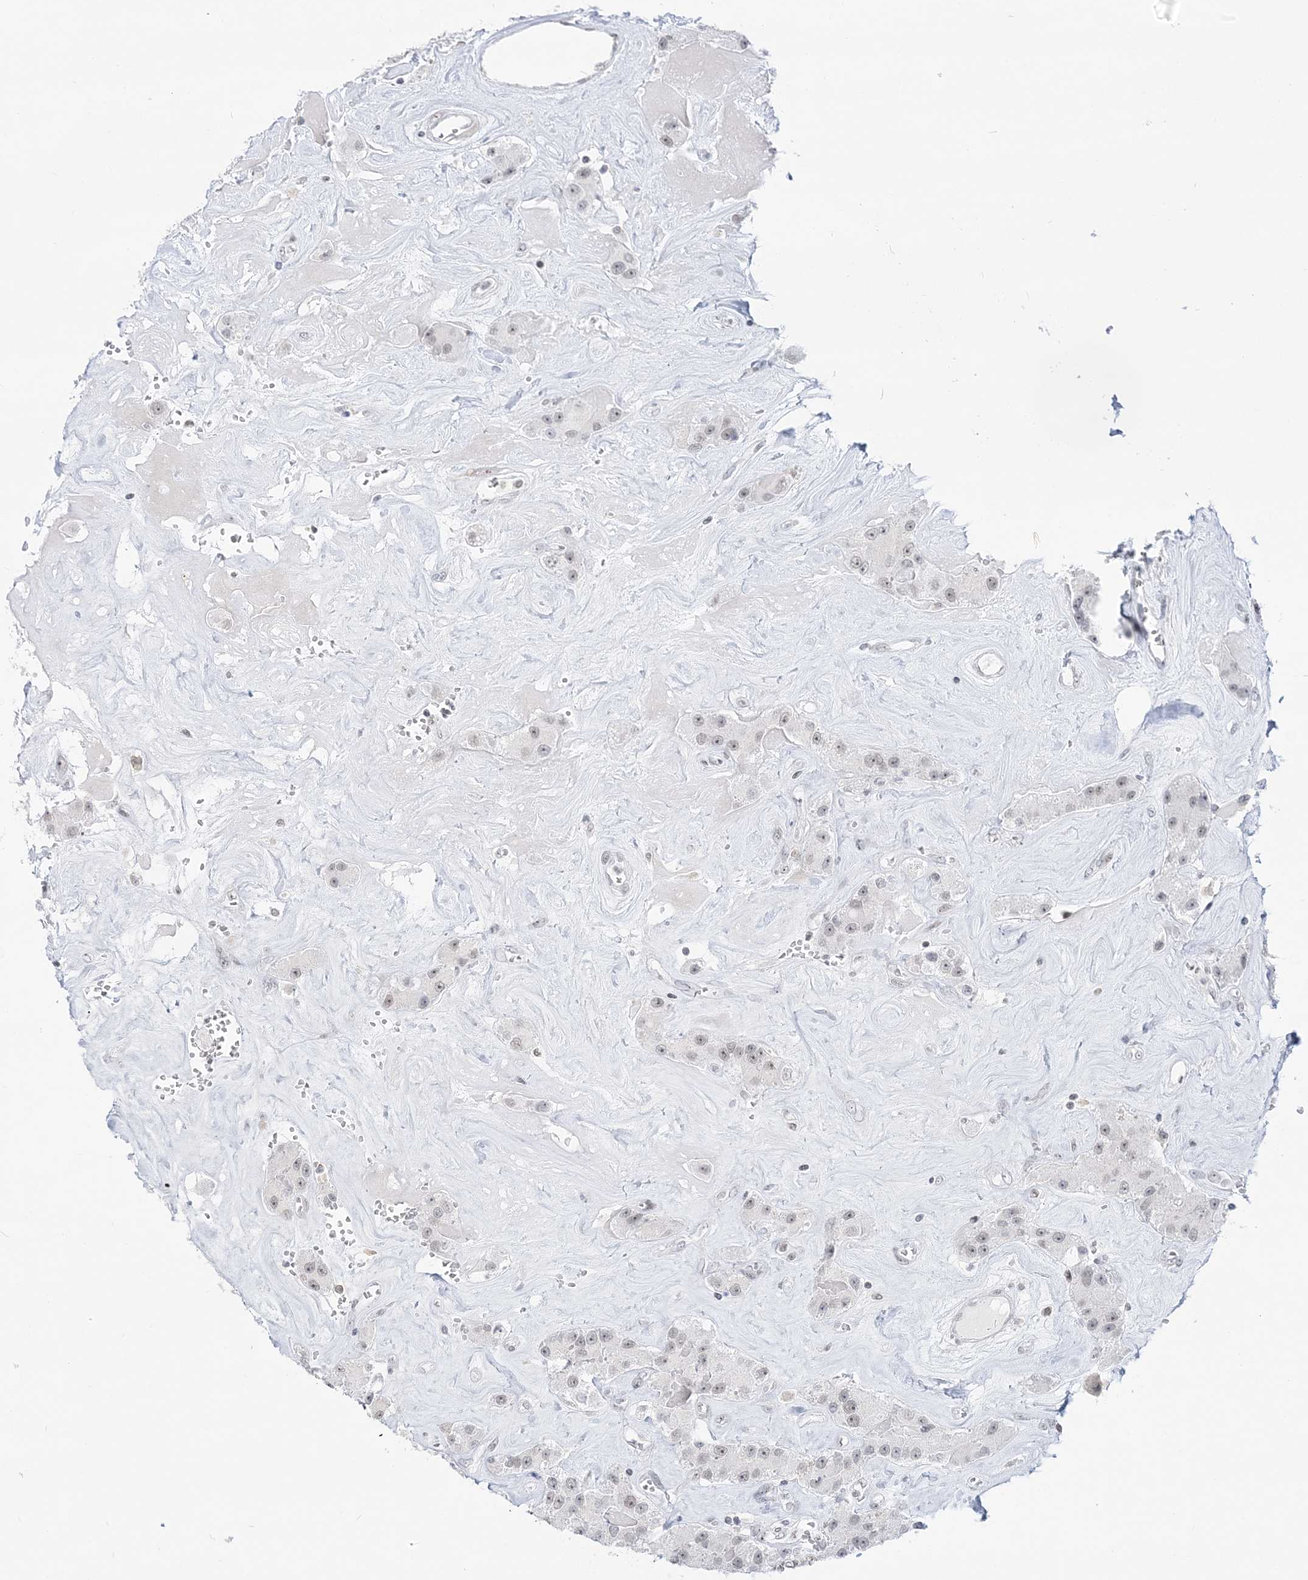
{"staining": {"intensity": "weak", "quantity": "<25%", "location": "nuclear"}, "tissue": "carcinoid", "cell_type": "Tumor cells", "image_type": "cancer", "snomed": [{"axis": "morphology", "description": "Carcinoid, malignant, NOS"}, {"axis": "topography", "description": "Pancreas"}], "caption": "Carcinoid was stained to show a protein in brown. There is no significant expression in tumor cells.", "gene": "DDX21", "patient": {"sex": "male", "age": 41}}